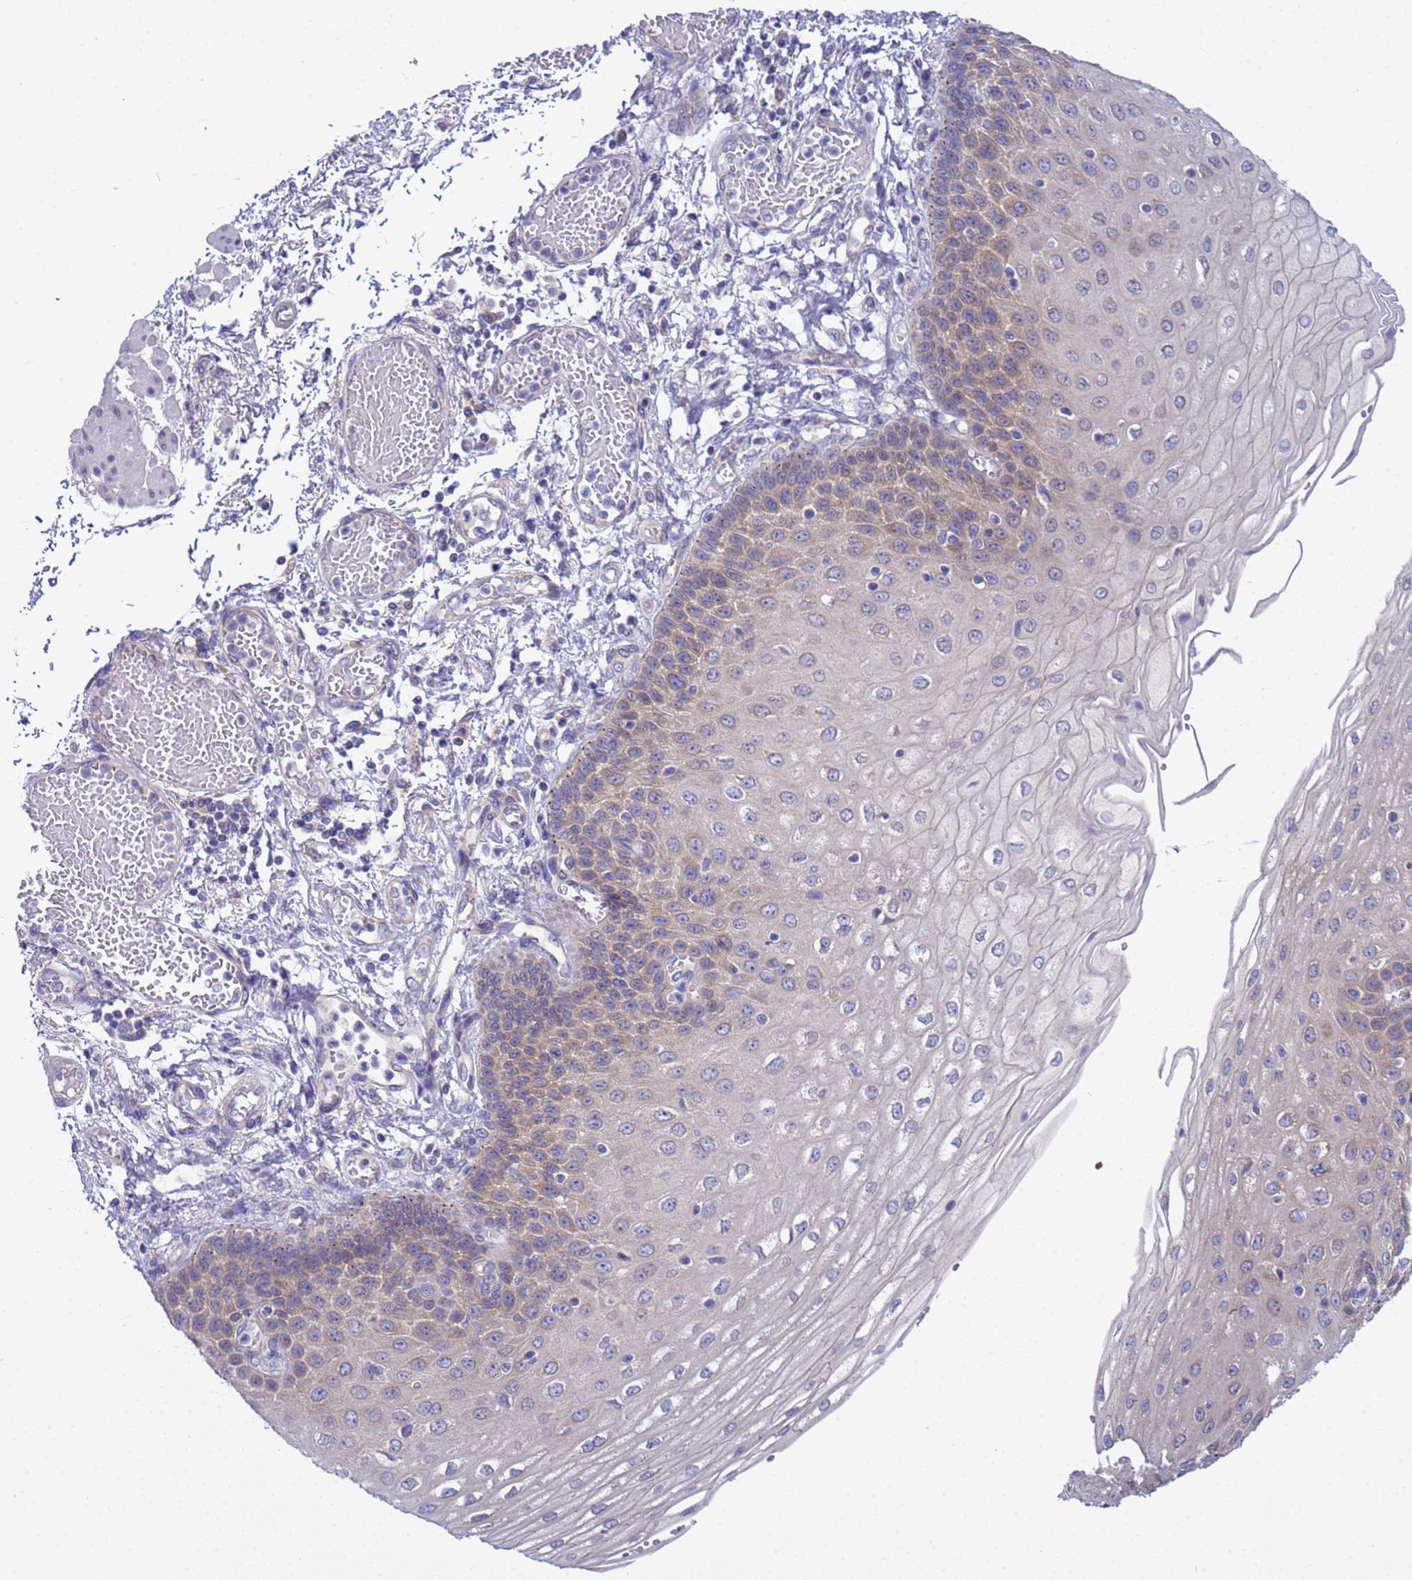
{"staining": {"intensity": "moderate", "quantity": "25%-75%", "location": "cytoplasmic/membranous"}, "tissue": "esophagus", "cell_type": "Squamous epithelial cells", "image_type": "normal", "snomed": [{"axis": "morphology", "description": "Normal tissue, NOS"}, {"axis": "topography", "description": "Esophagus"}], "caption": "Squamous epithelial cells display medium levels of moderate cytoplasmic/membranous positivity in about 25%-75% of cells in unremarkable human esophagus.", "gene": "RC3H2", "patient": {"sex": "male", "age": 81}}